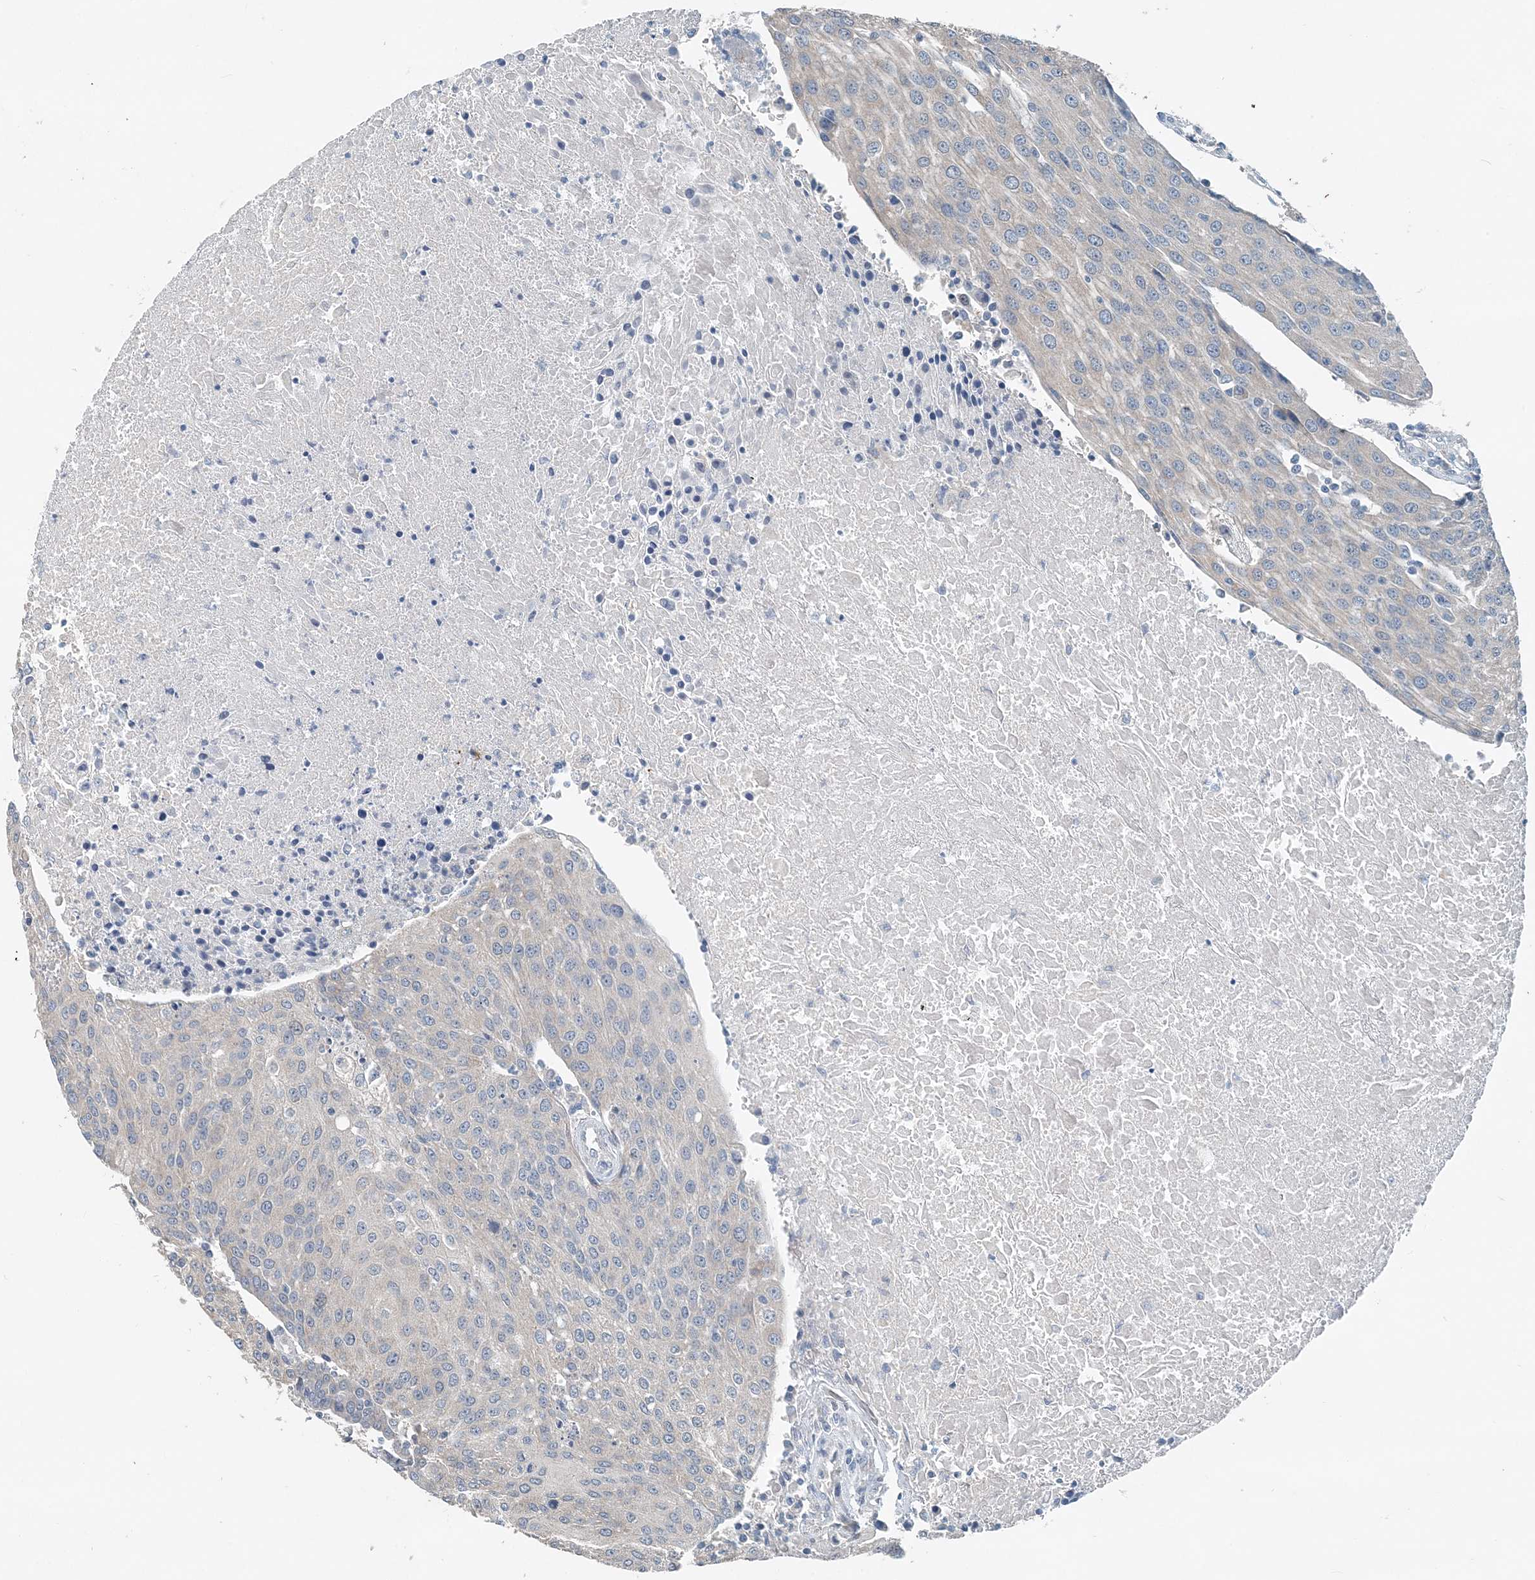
{"staining": {"intensity": "negative", "quantity": "none", "location": "none"}, "tissue": "urothelial cancer", "cell_type": "Tumor cells", "image_type": "cancer", "snomed": [{"axis": "morphology", "description": "Urothelial carcinoma, High grade"}, {"axis": "topography", "description": "Urinary bladder"}], "caption": "High magnification brightfield microscopy of urothelial cancer stained with DAB (3,3'-diaminobenzidine) (brown) and counterstained with hematoxylin (blue): tumor cells show no significant positivity.", "gene": "EEF1A2", "patient": {"sex": "female", "age": 85}}